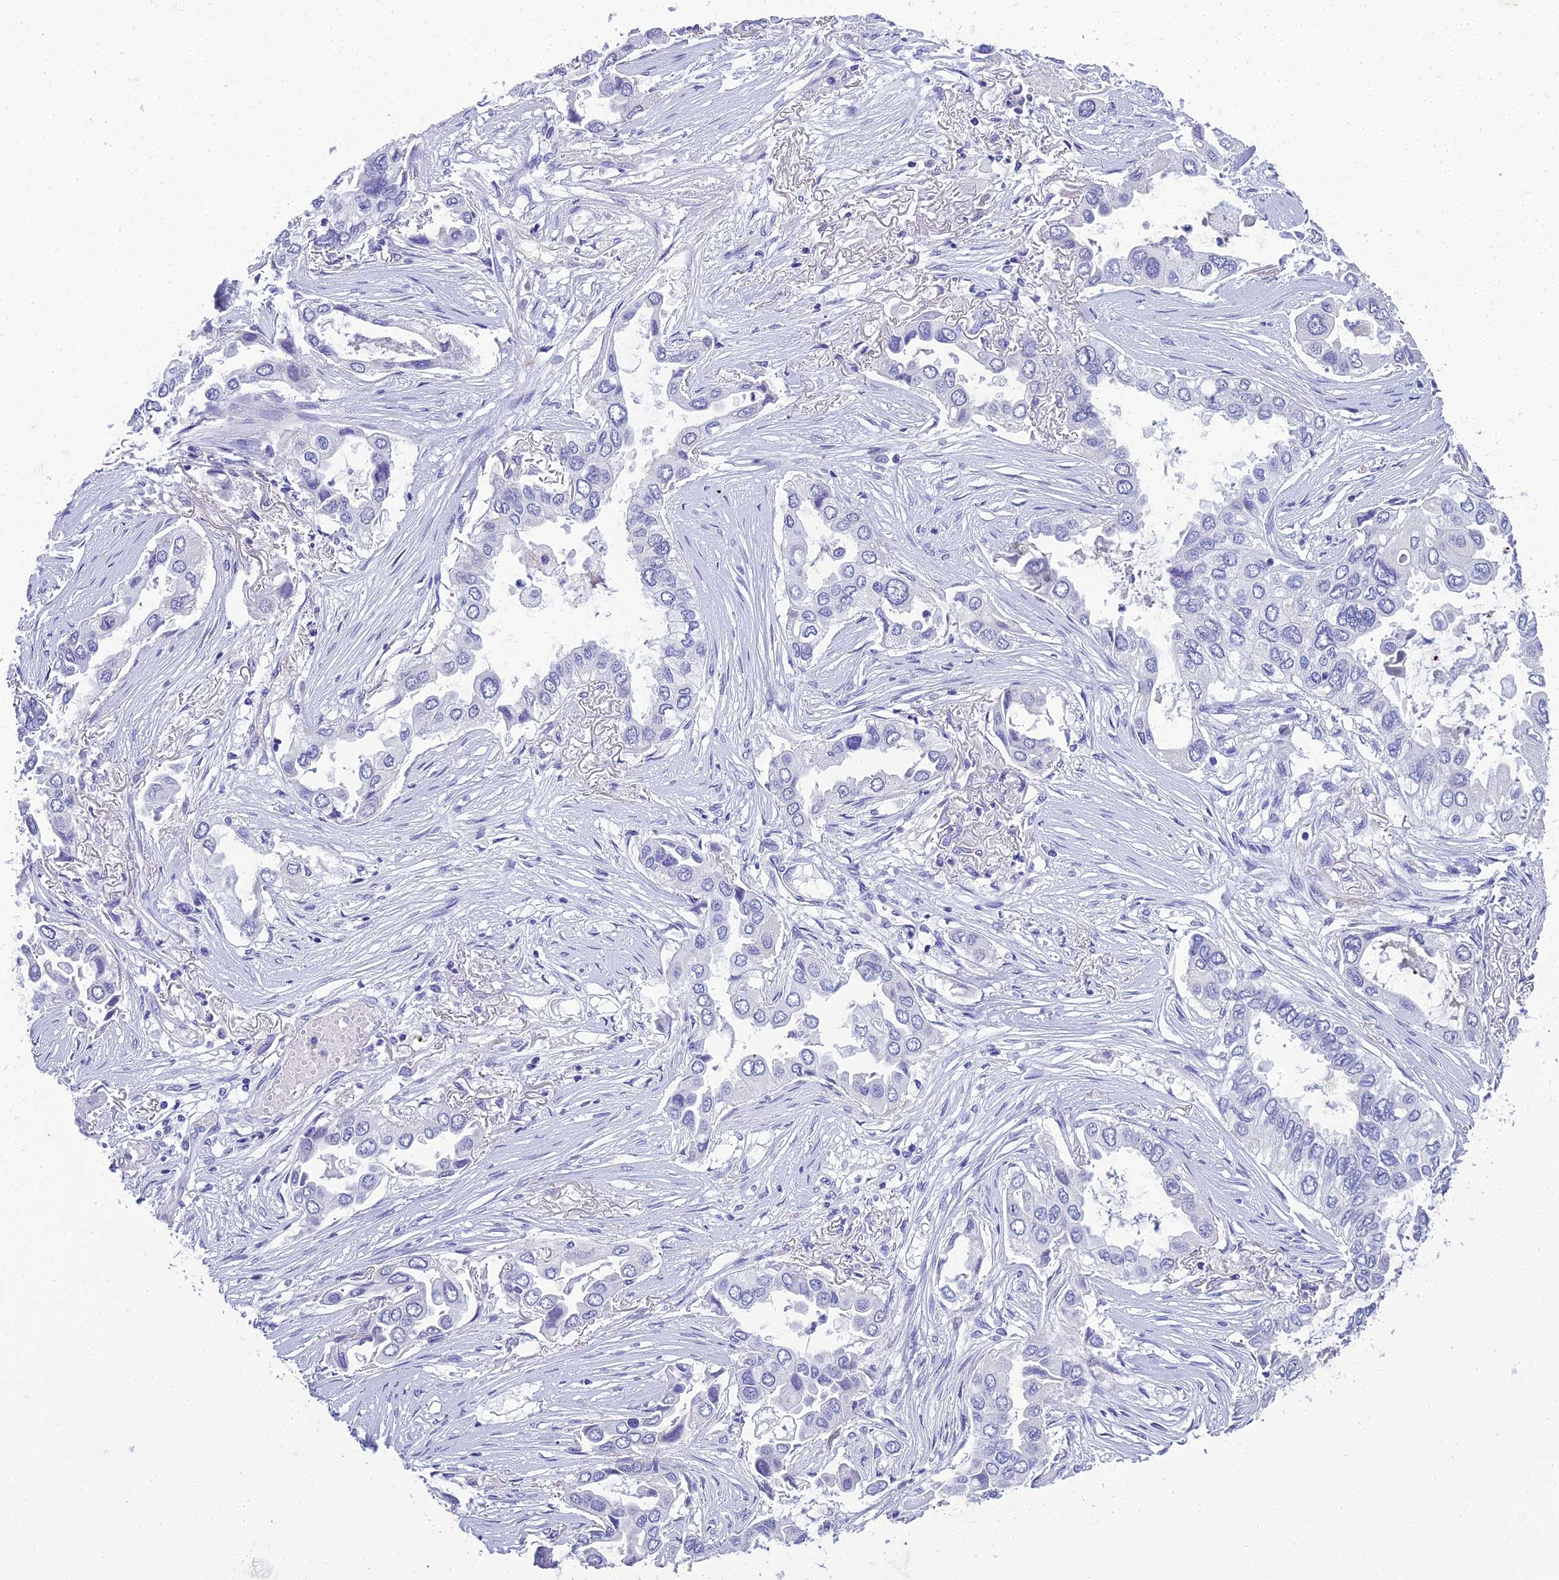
{"staining": {"intensity": "negative", "quantity": "none", "location": "none"}, "tissue": "lung cancer", "cell_type": "Tumor cells", "image_type": "cancer", "snomed": [{"axis": "morphology", "description": "Adenocarcinoma, NOS"}, {"axis": "topography", "description": "Lung"}], "caption": "Immunohistochemistry (IHC) histopathology image of human lung cancer stained for a protein (brown), which displays no positivity in tumor cells.", "gene": "NINJ1", "patient": {"sex": "female", "age": 76}}